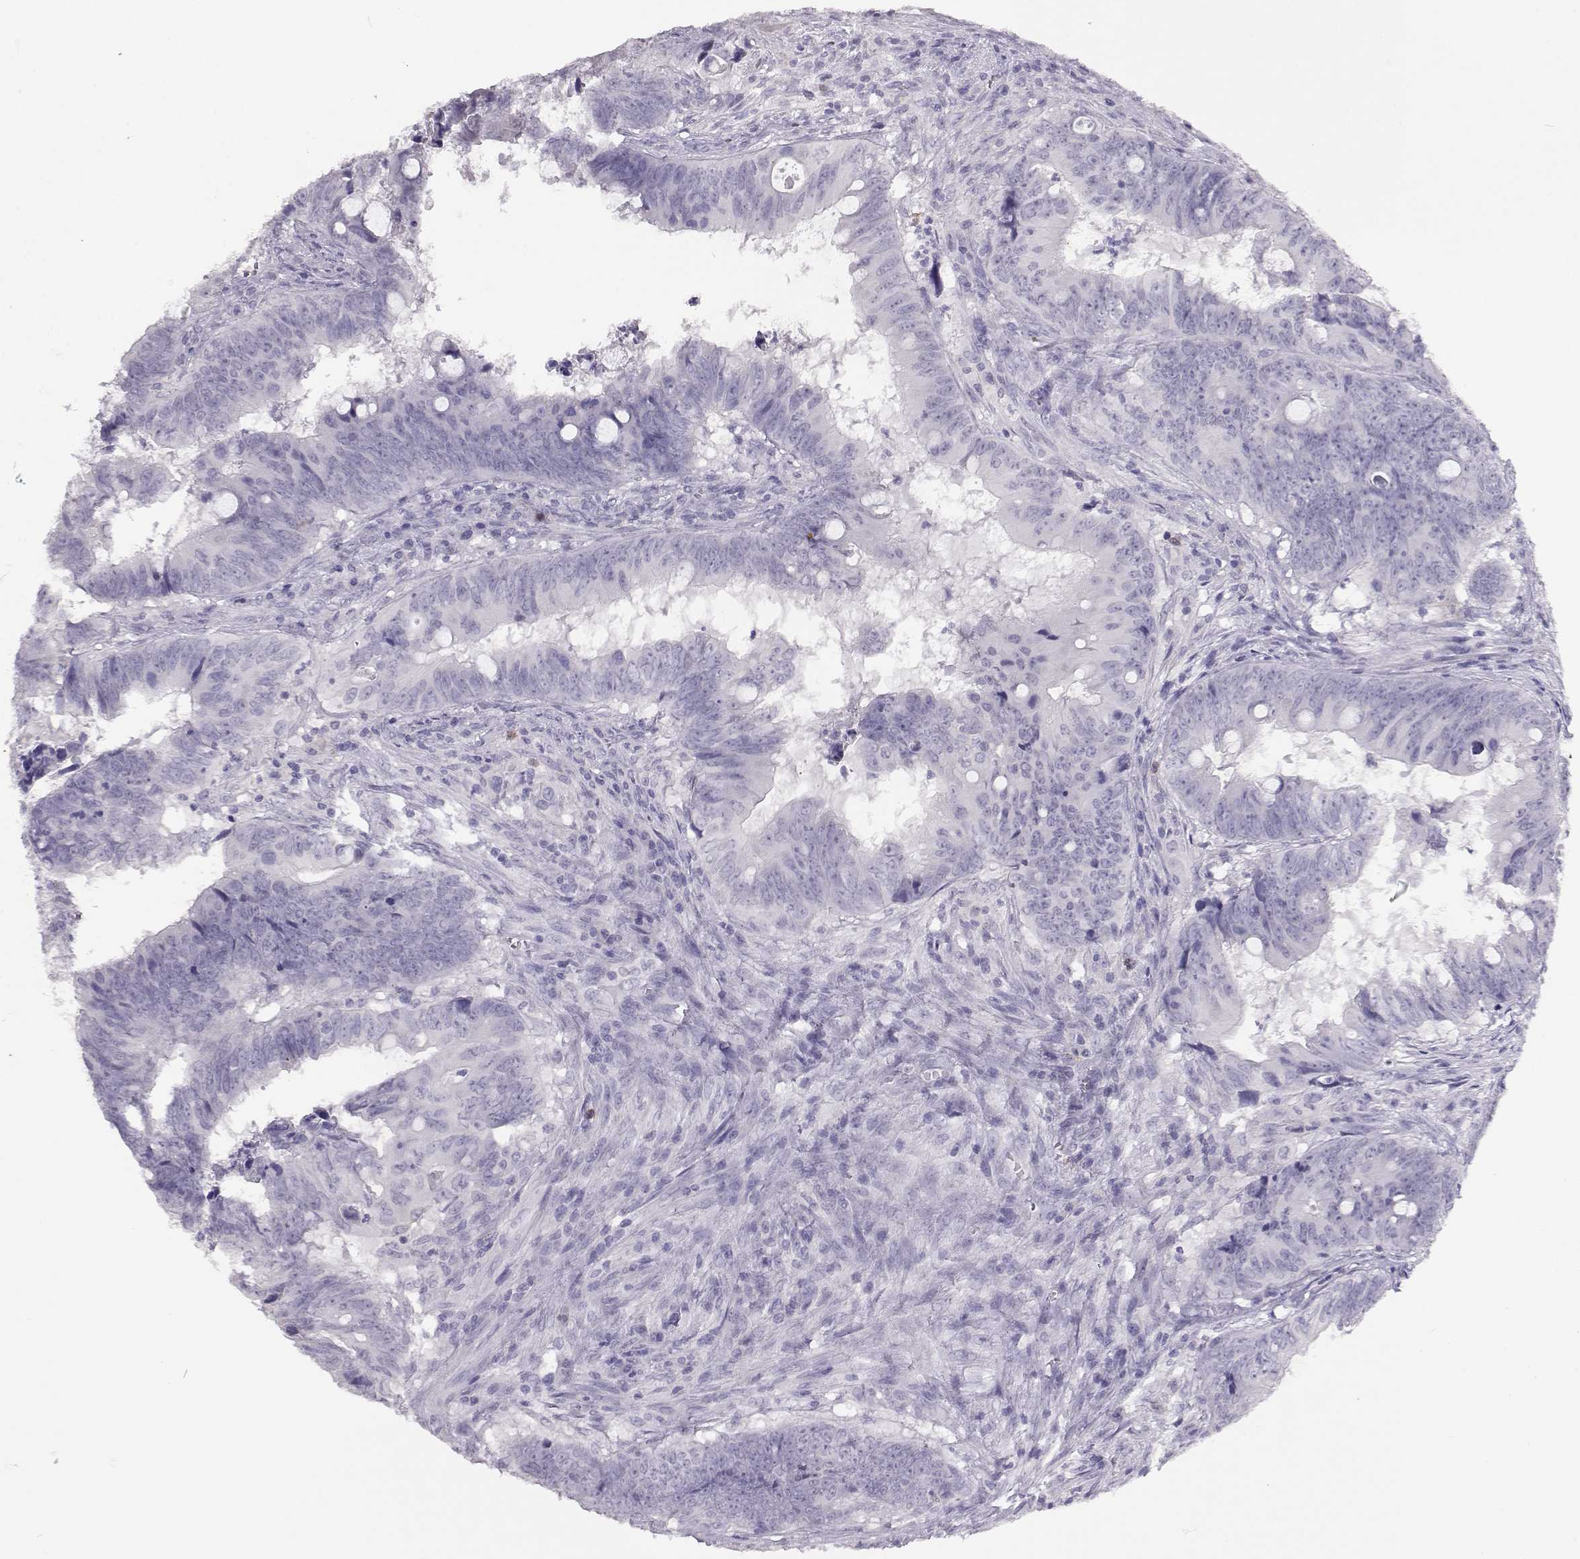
{"staining": {"intensity": "negative", "quantity": "none", "location": "none"}, "tissue": "colorectal cancer", "cell_type": "Tumor cells", "image_type": "cancer", "snomed": [{"axis": "morphology", "description": "Adenocarcinoma, NOS"}, {"axis": "topography", "description": "Colon"}], "caption": "Immunohistochemical staining of colorectal cancer shows no significant staining in tumor cells.", "gene": "NUTM1", "patient": {"sex": "female", "age": 82}}